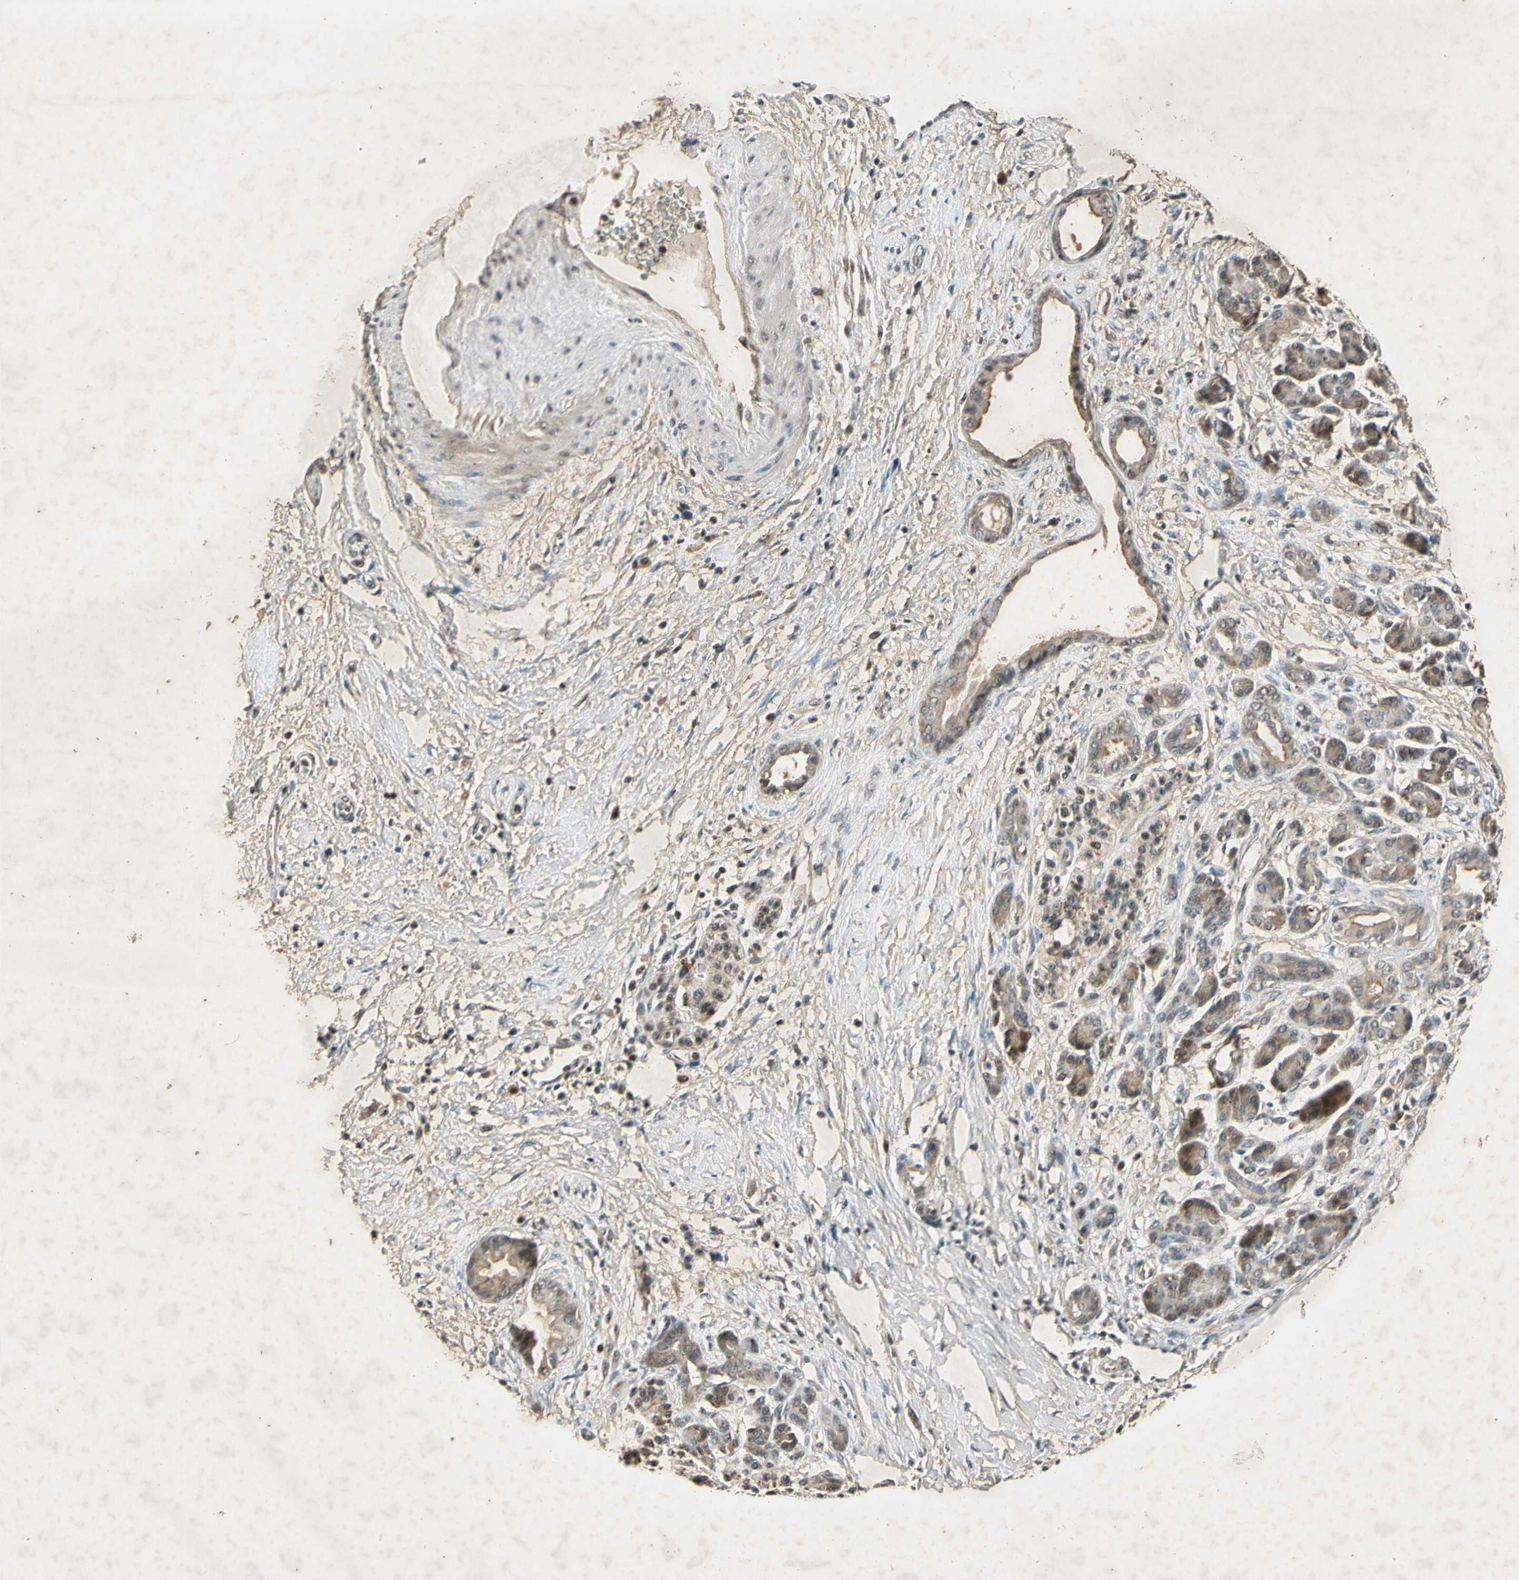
{"staining": {"intensity": "weak", "quantity": ">75%", "location": "cytoplasmic/membranous"}, "tissue": "pancreatic cancer", "cell_type": "Tumor cells", "image_type": "cancer", "snomed": [{"axis": "morphology", "description": "Adenocarcinoma, NOS"}, {"axis": "topography", "description": "Pancreas"}], "caption": "Pancreatic cancer tissue reveals weak cytoplasmic/membranous staining in approximately >75% of tumor cells, visualized by immunohistochemistry.", "gene": "EFNB2", "patient": {"sex": "male", "age": 59}}